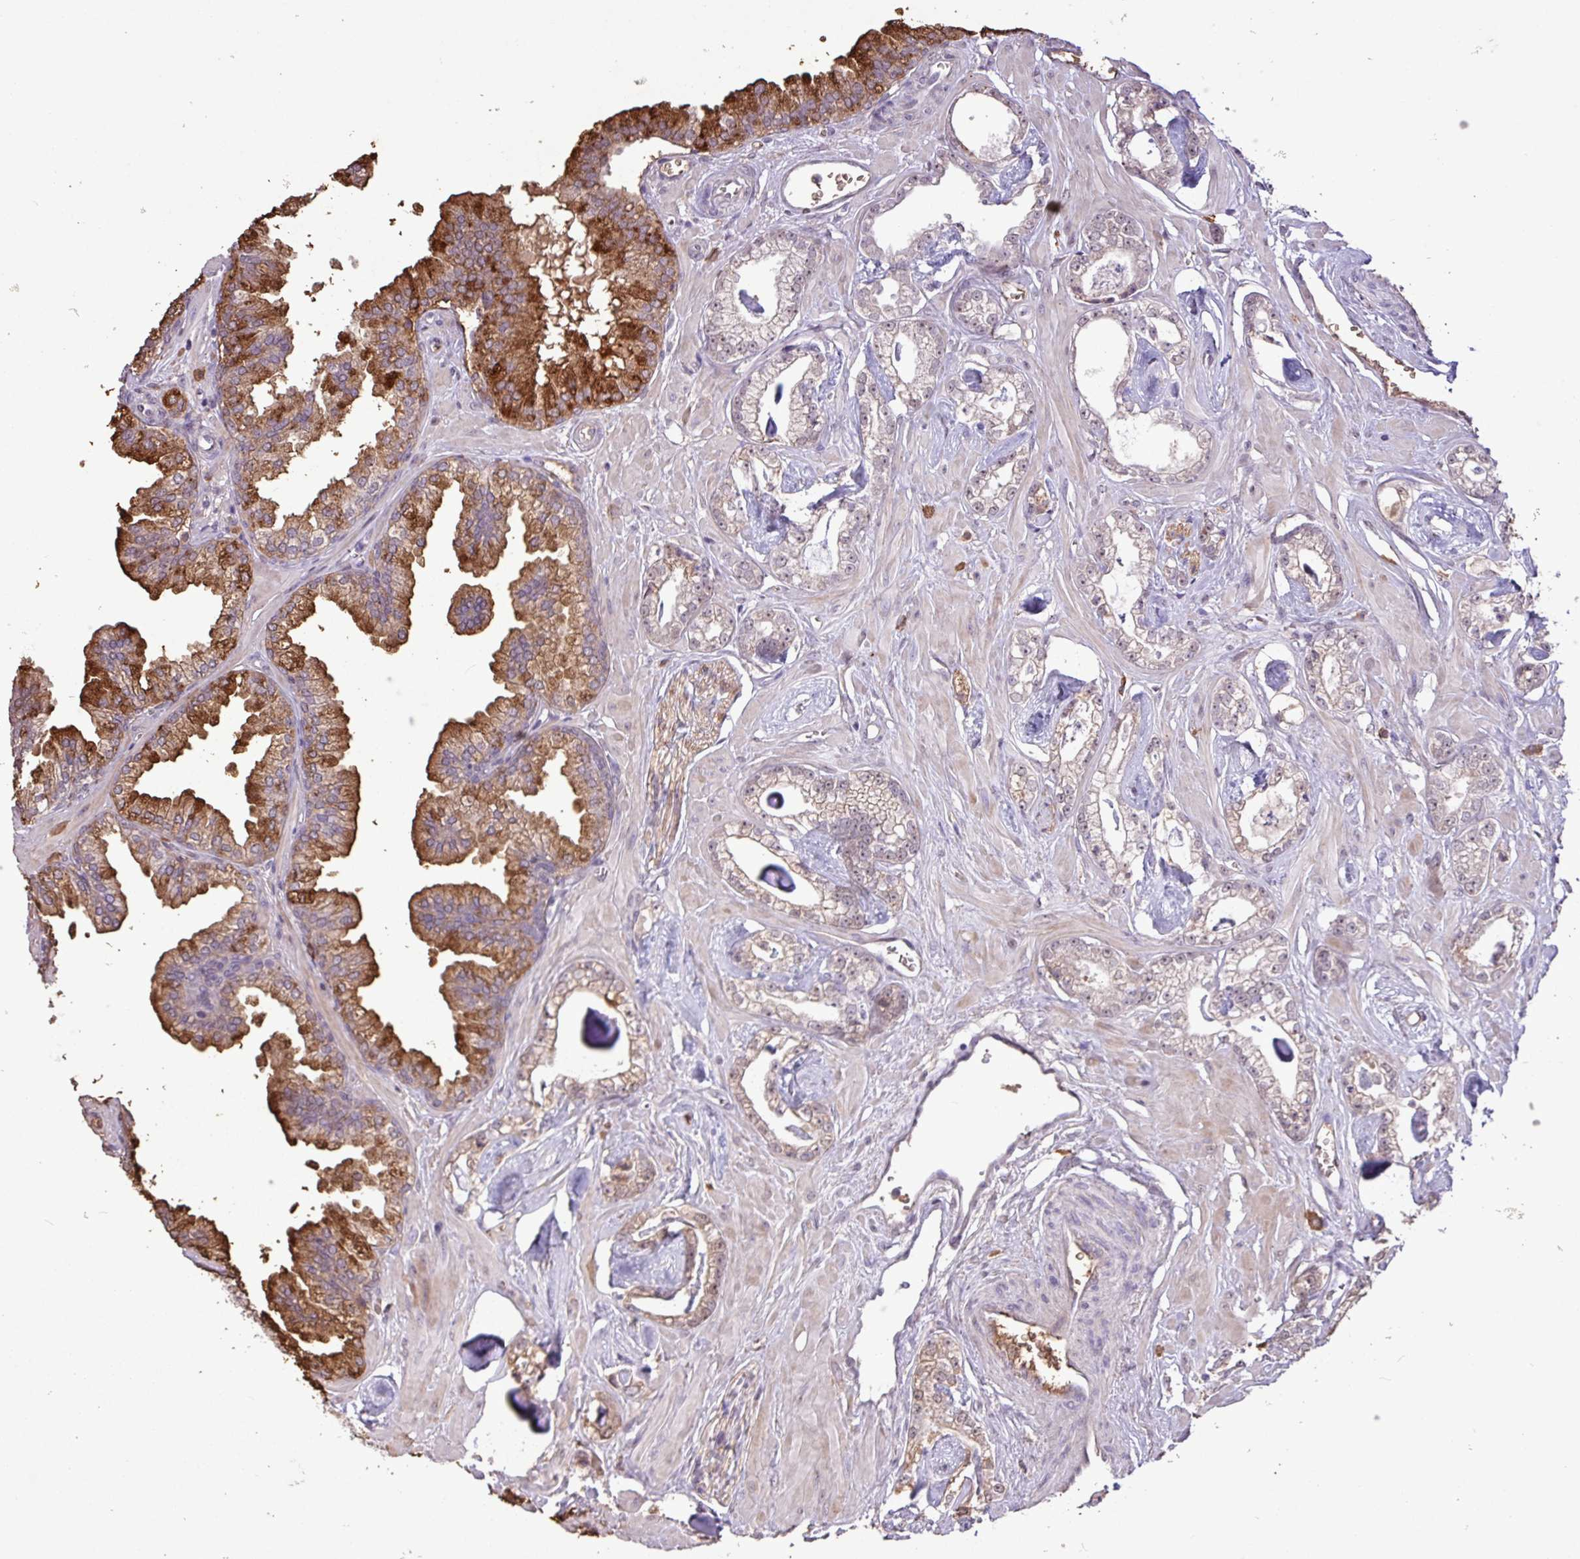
{"staining": {"intensity": "weak", "quantity": "<25%", "location": "cytoplasmic/membranous,nuclear"}, "tissue": "prostate cancer", "cell_type": "Tumor cells", "image_type": "cancer", "snomed": [{"axis": "morphology", "description": "Adenocarcinoma, Low grade"}, {"axis": "topography", "description": "Prostate"}], "caption": "The IHC image has no significant positivity in tumor cells of prostate cancer tissue. (DAB IHC, high magnification).", "gene": "L3MBTL3", "patient": {"sex": "male", "age": 60}}